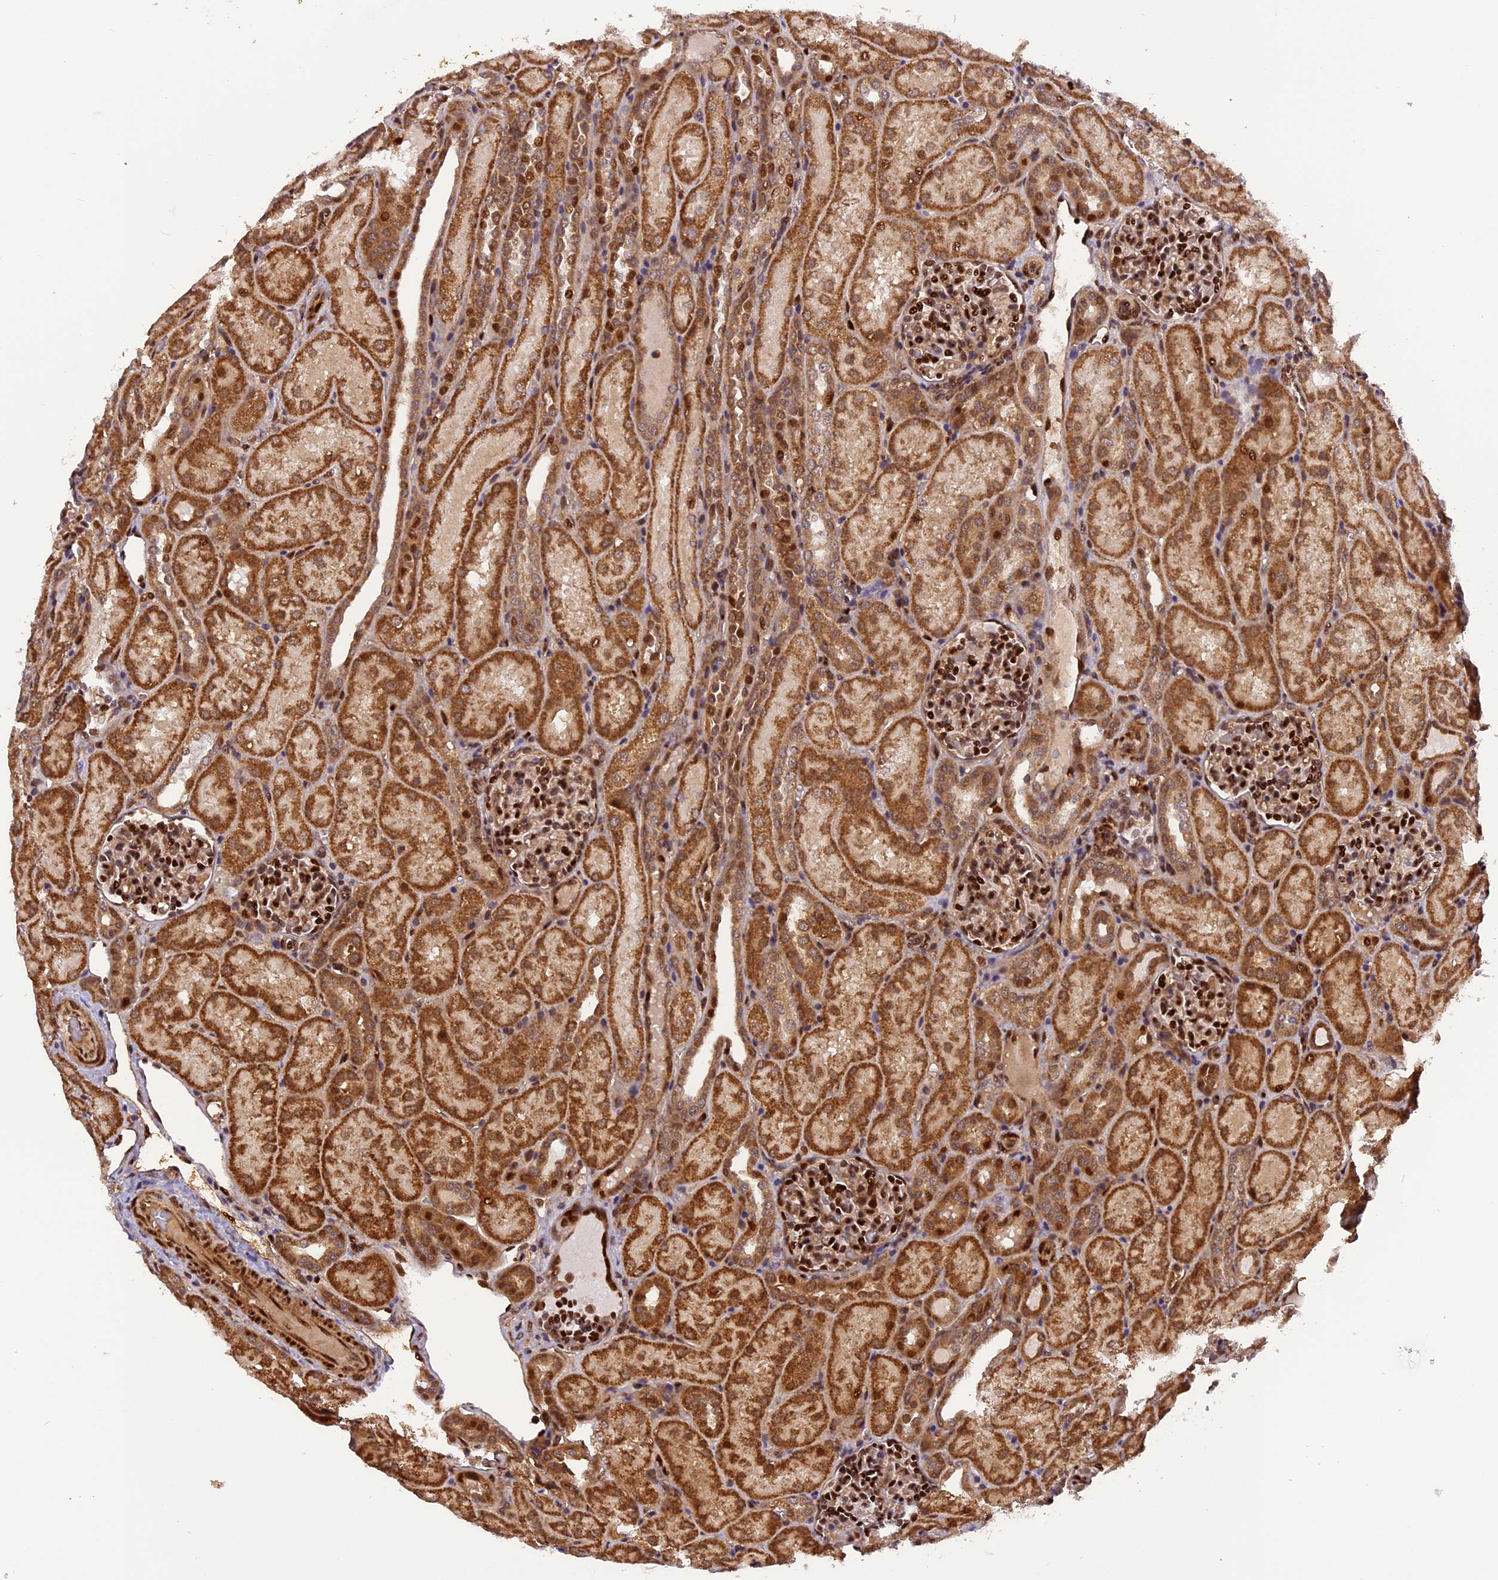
{"staining": {"intensity": "strong", "quantity": ">75%", "location": "nuclear"}, "tissue": "kidney", "cell_type": "Cells in glomeruli", "image_type": "normal", "snomed": [{"axis": "morphology", "description": "Normal tissue, NOS"}, {"axis": "topography", "description": "Kidney"}], "caption": "DAB (3,3'-diaminobenzidine) immunohistochemical staining of normal human kidney exhibits strong nuclear protein expression in approximately >75% of cells in glomeruli.", "gene": "MICALL1", "patient": {"sex": "male", "age": 1}}